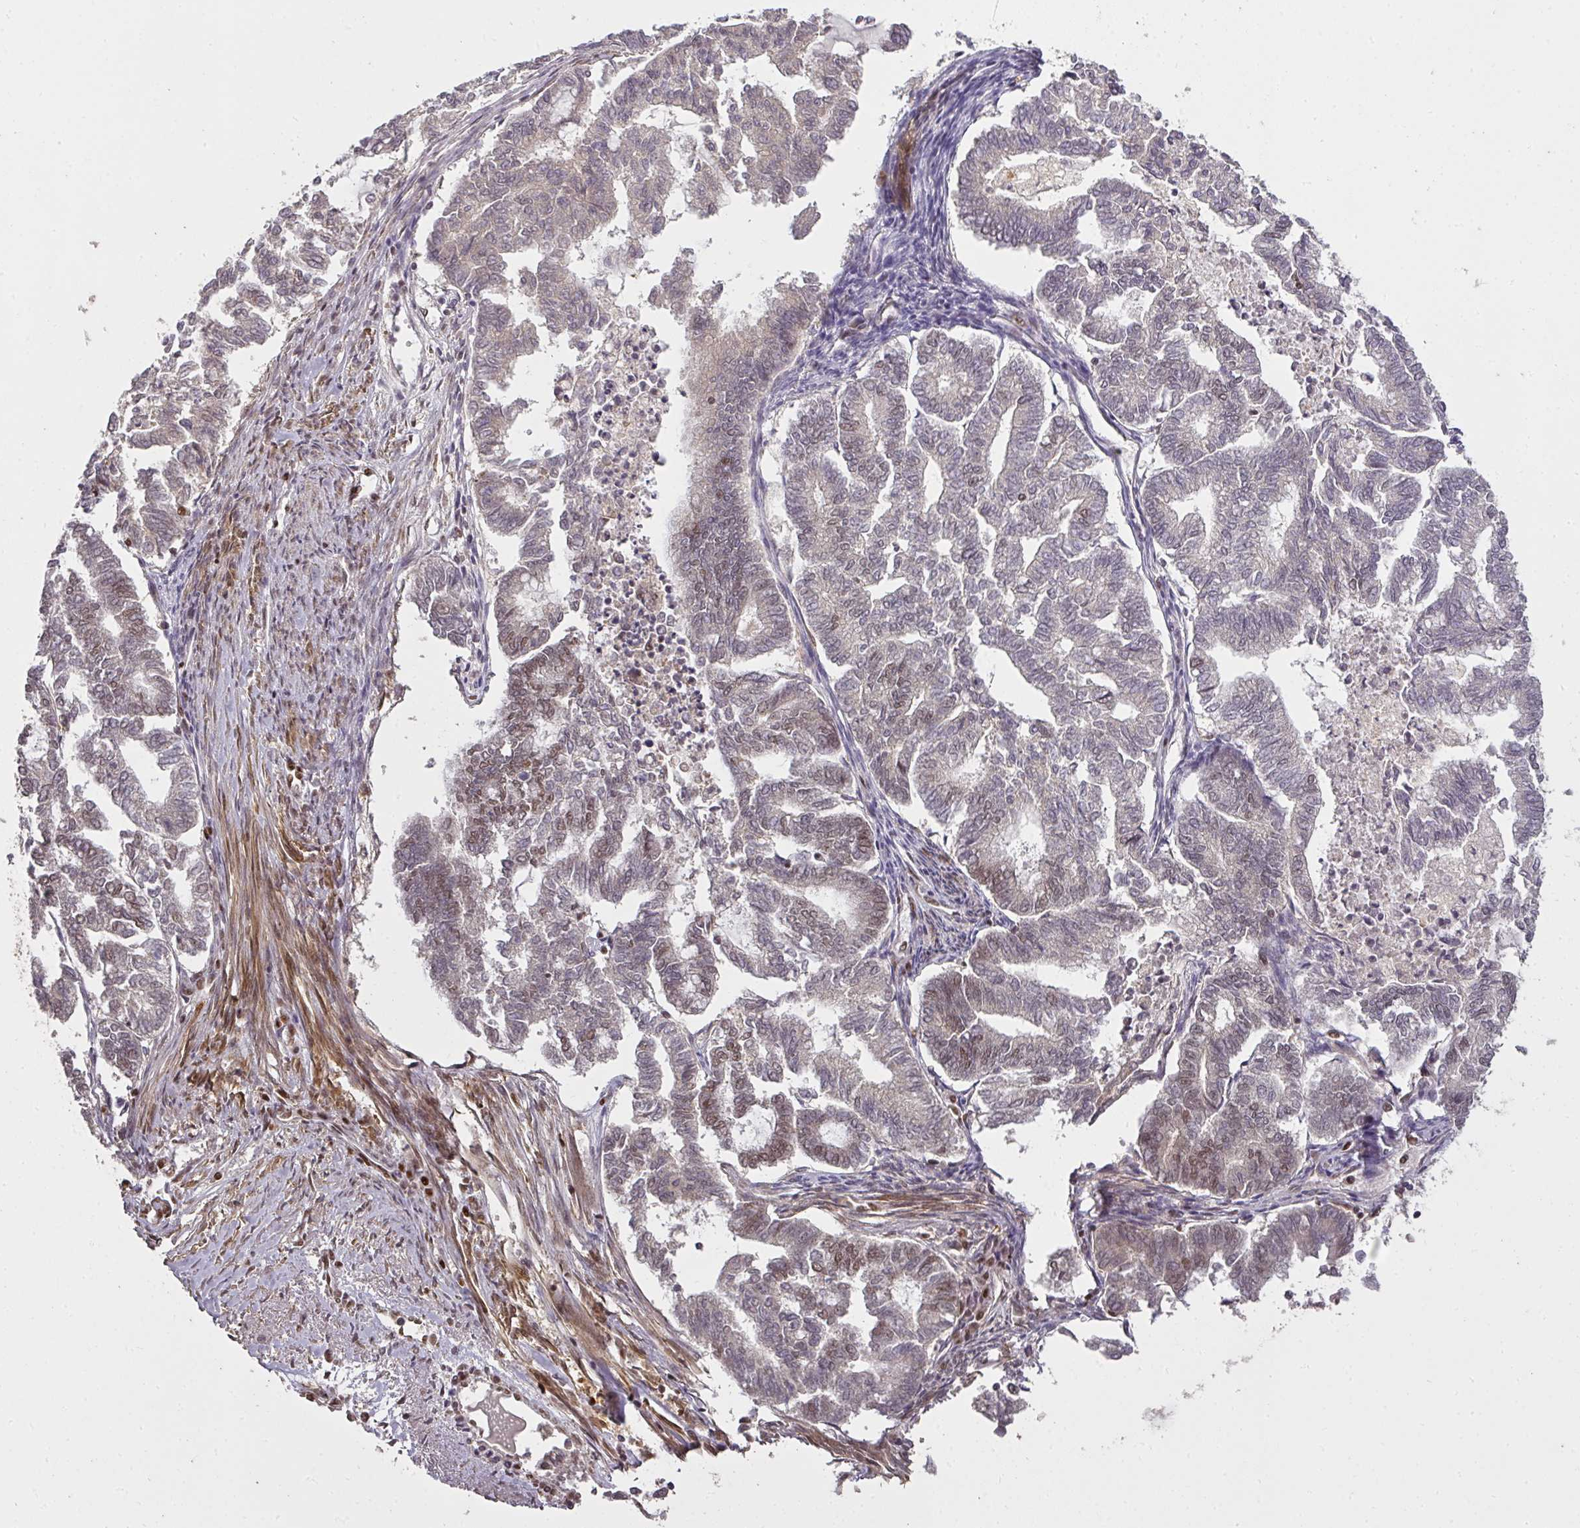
{"staining": {"intensity": "weak", "quantity": "25%-75%", "location": "nuclear"}, "tissue": "endometrial cancer", "cell_type": "Tumor cells", "image_type": "cancer", "snomed": [{"axis": "morphology", "description": "Adenocarcinoma, NOS"}, {"axis": "topography", "description": "Endometrium"}], "caption": "Immunohistochemical staining of human endometrial adenocarcinoma demonstrates low levels of weak nuclear expression in about 25%-75% of tumor cells. The staining was performed using DAB (3,3'-diaminobenzidine), with brown indicating positive protein expression. Nuclei are stained blue with hematoxylin.", "gene": "GPRIN2", "patient": {"sex": "female", "age": 79}}